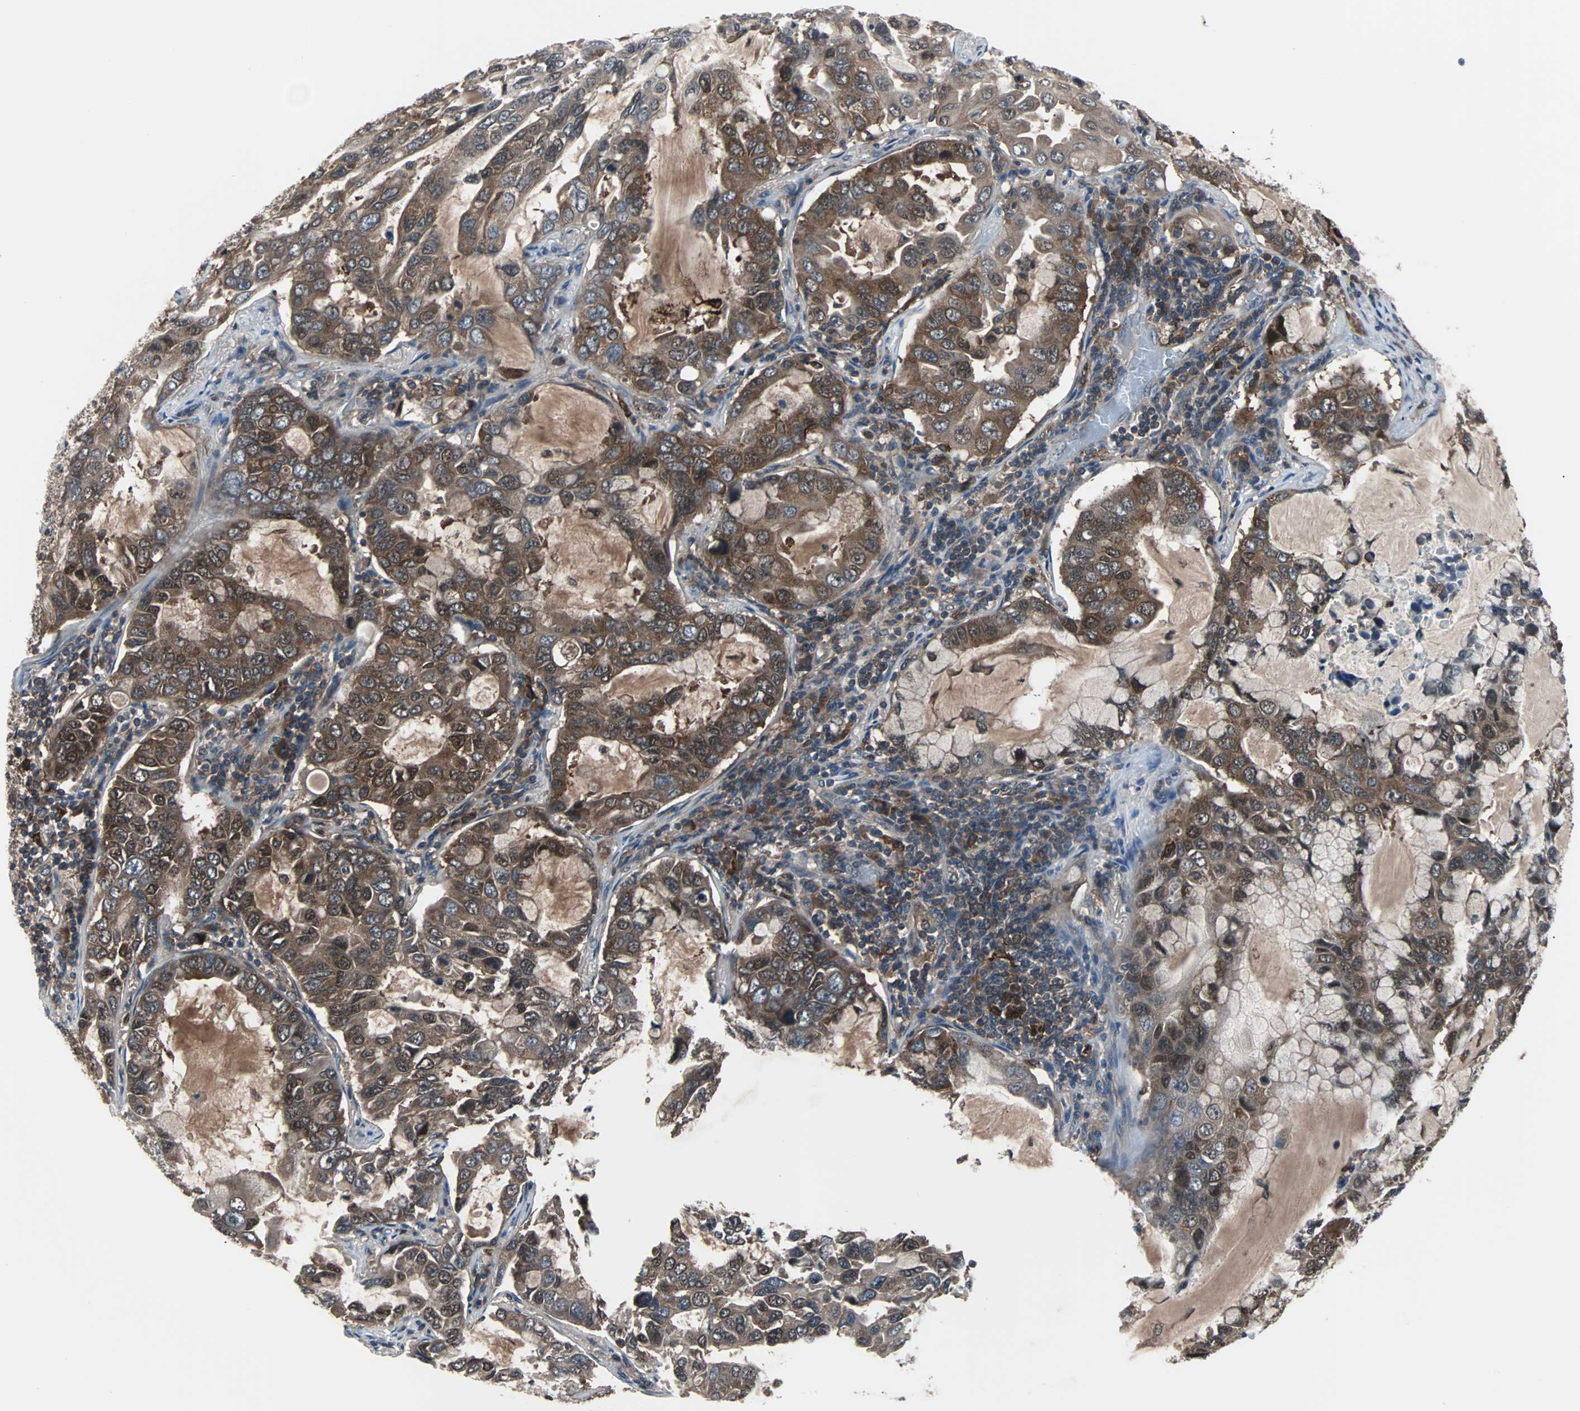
{"staining": {"intensity": "moderate", "quantity": ">75%", "location": "cytoplasmic/membranous"}, "tissue": "lung cancer", "cell_type": "Tumor cells", "image_type": "cancer", "snomed": [{"axis": "morphology", "description": "Adenocarcinoma, NOS"}, {"axis": "topography", "description": "Lung"}], "caption": "DAB immunohistochemical staining of lung cancer (adenocarcinoma) demonstrates moderate cytoplasmic/membranous protein staining in approximately >75% of tumor cells.", "gene": "PAK1", "patient": {"sex": "male", "age": 64}}